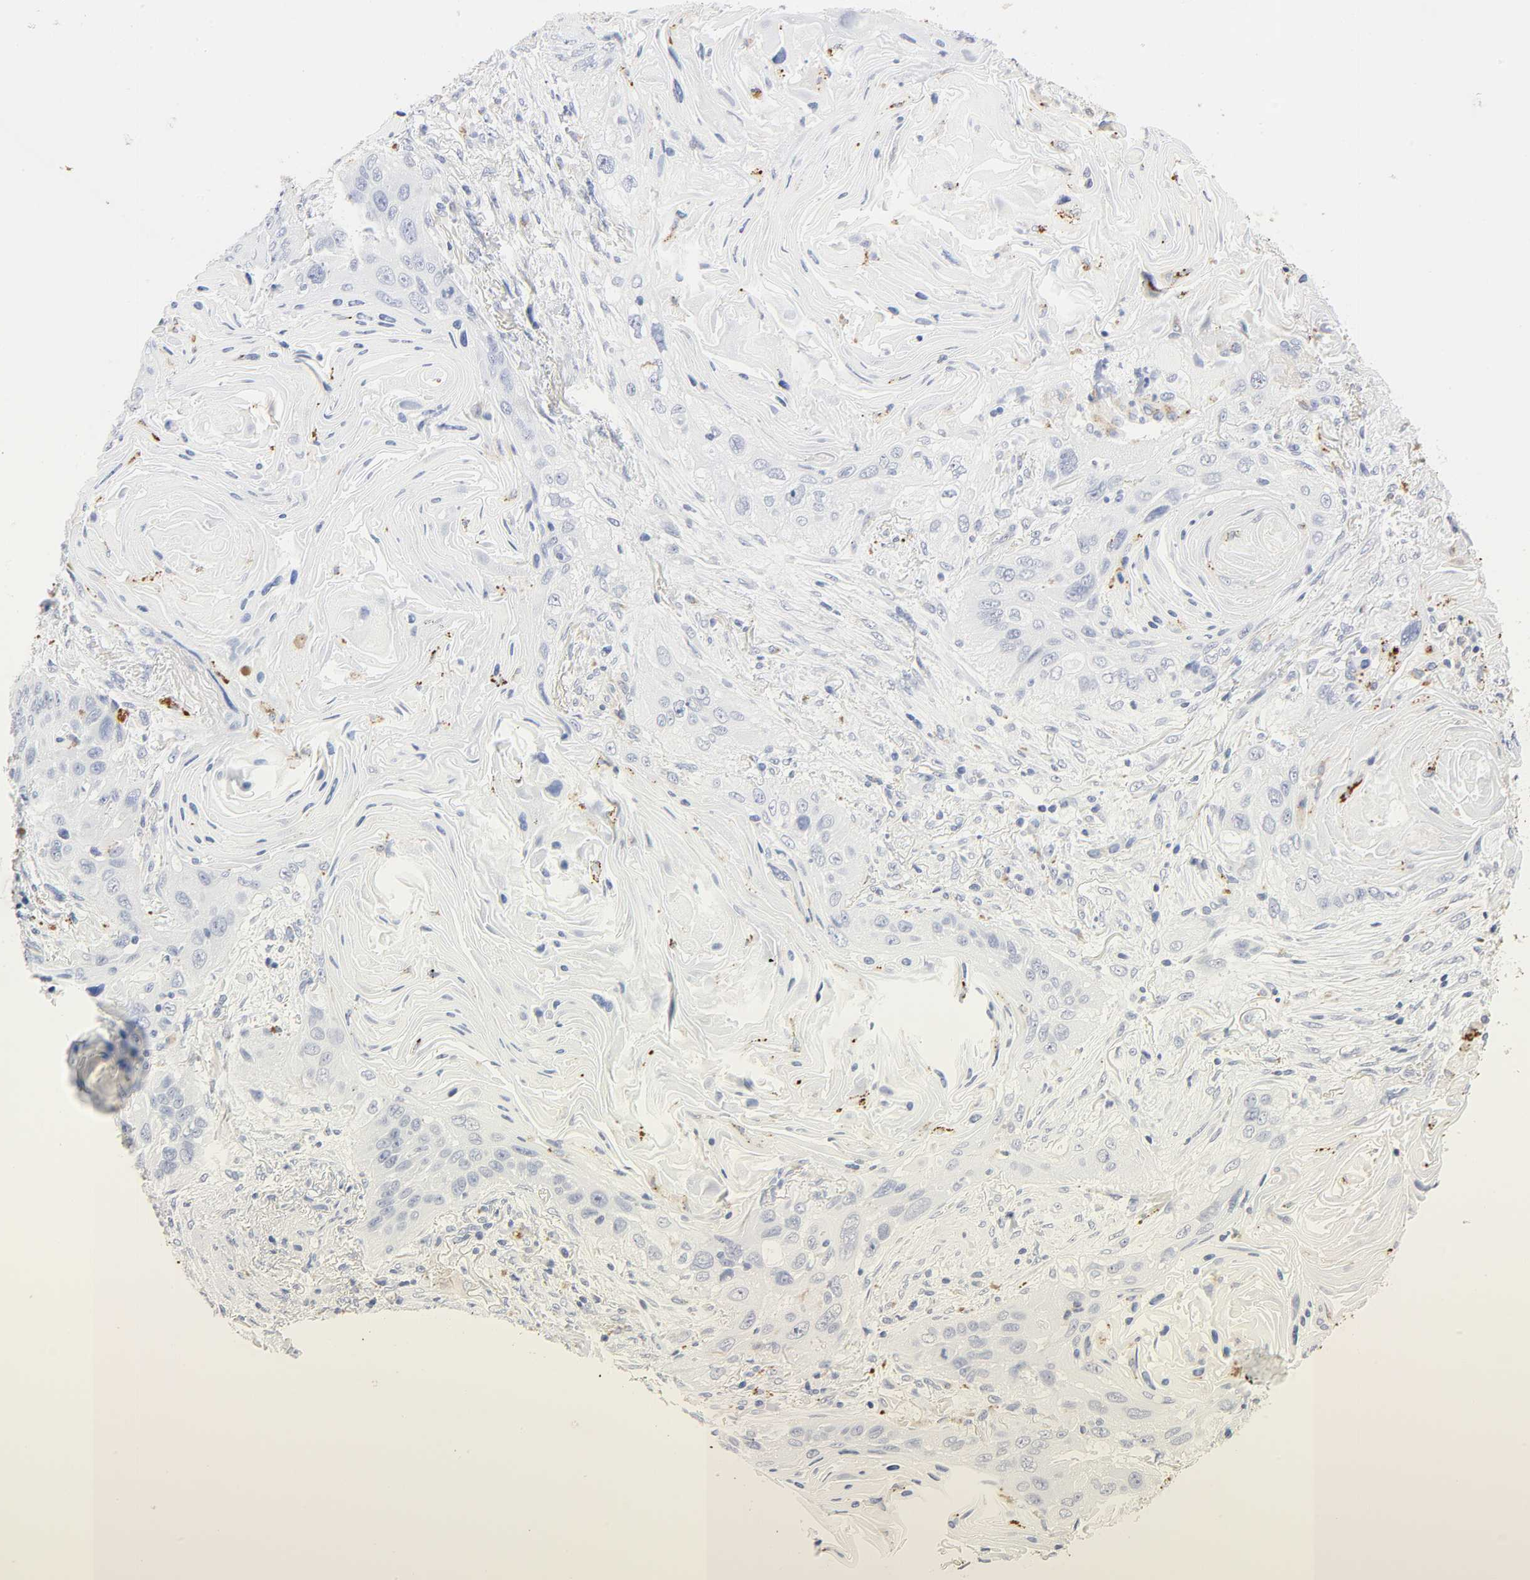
{"staining": {"intensity": "negative", "quantity": "none", "location": "none"}, "tissue": "lung cancer", "cell_type": "Tumor cells", "image_type": "cancer", "snomed": [{"axis": "morphology", "description": "Squamous cell carcinoma, NOS"}, {"axis": "topography", "description": "Lung"}], "caption": "The IHC image has no significant staining in tumor cells of lung cancer (squamous cell carcinoma) tissue. The staining is performed using DAB brown chromogen with nuclei counter-stained in using hematoxylin.", "gene": "PLP1", "patient": {"sex": "female", "age": 67}}